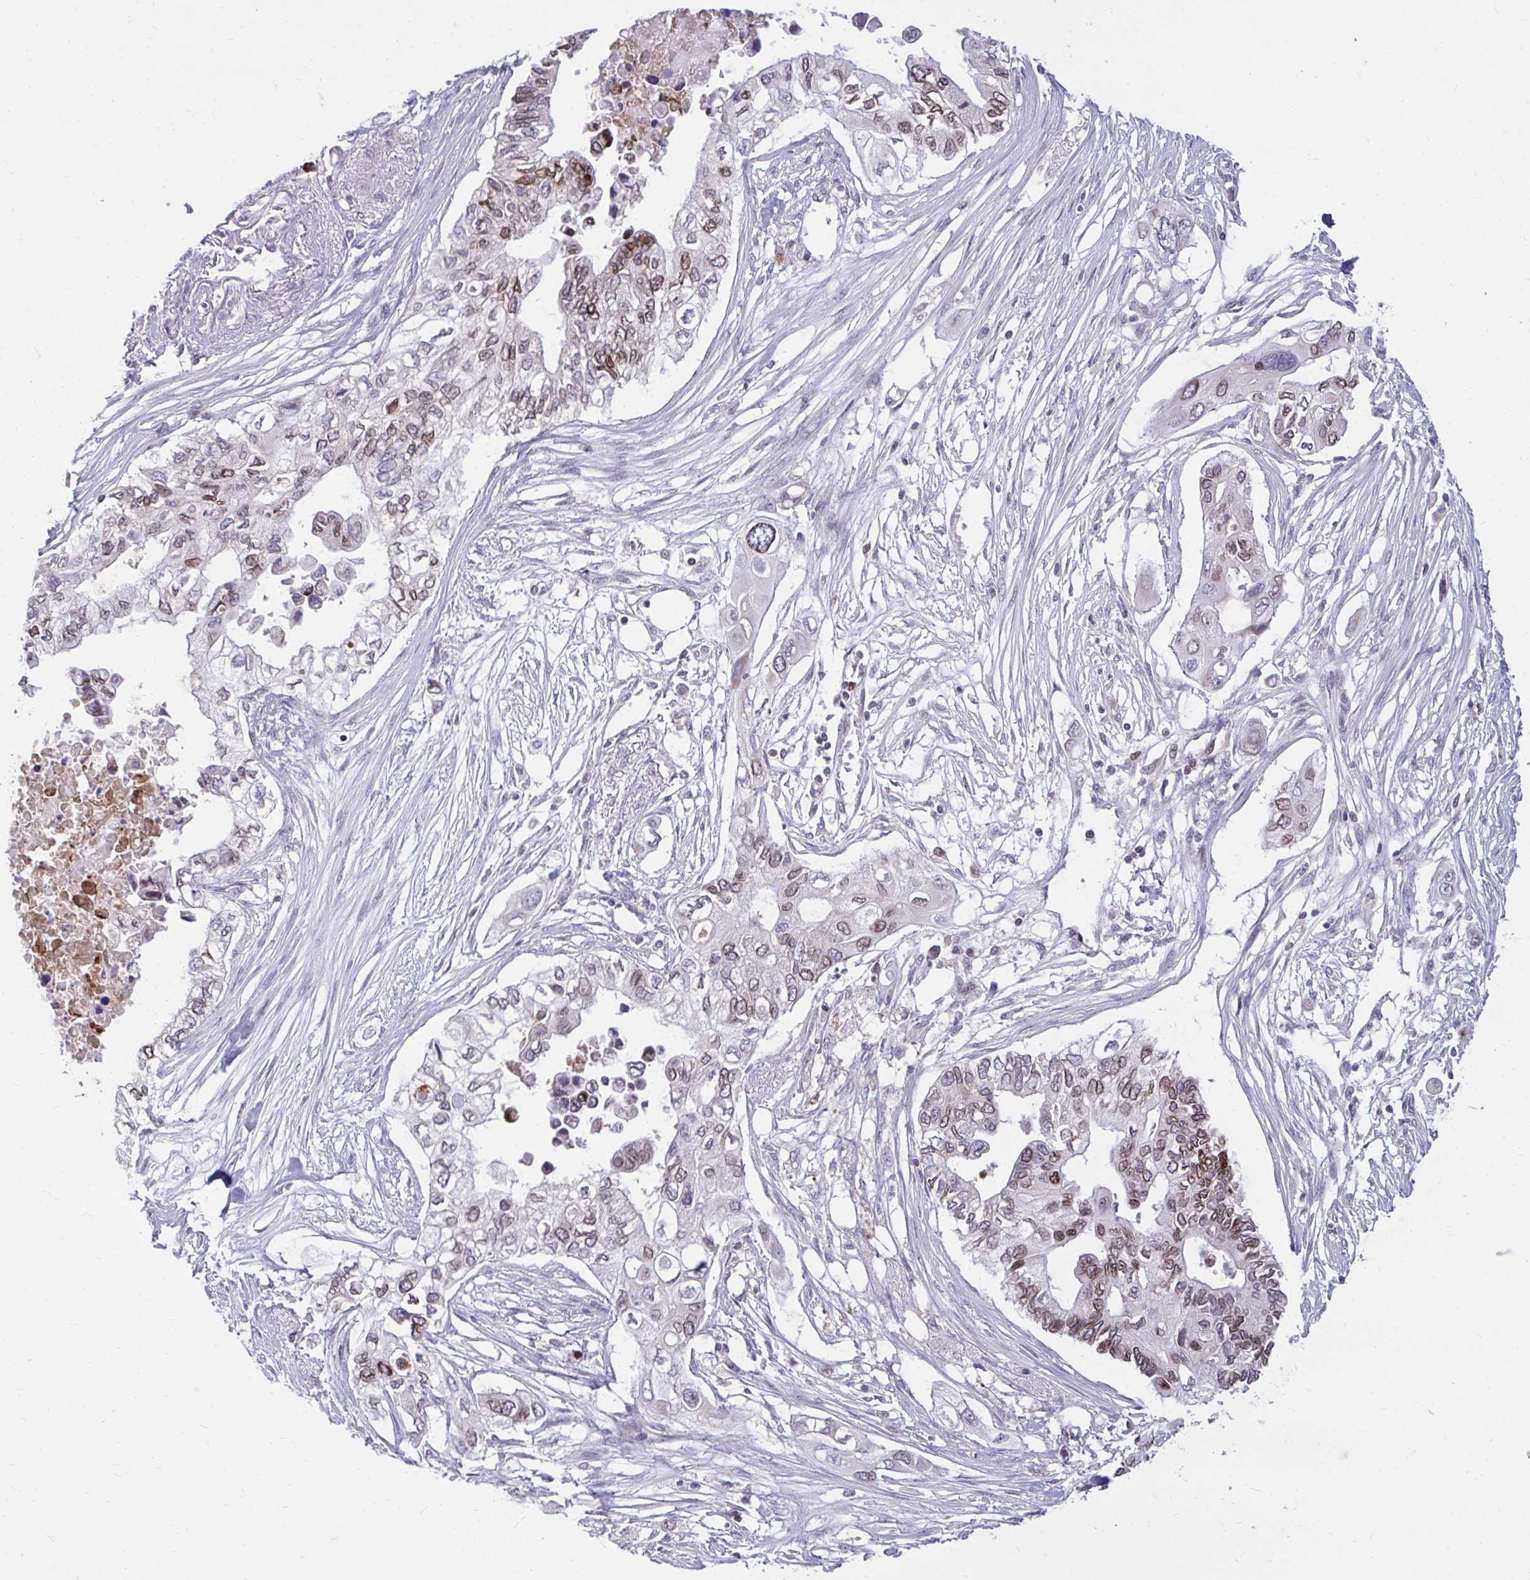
{"staining": {"intensity": "moderate", "quantity": "25%-75%", "location": "cytoplasmic/membranous,nuclear"}, "tissue": "pancreatic cancer", "cell_type": "Tumor cells", "image_type": "cancer", "snomed": [{"axis": "morphology", "description": "Adenocarcinoma, NOS"}, {"axis": "topography", "description": "Pancreas"}], "caption": "Protein staining shows moderate cytoplasmic/membranous and nuclear staining in about 25%-75% of tumor cells in adenocarcinoma (pancreatic).", "gene": "RPS6KA2", "patient": {"sex": "female", "age": 63}}